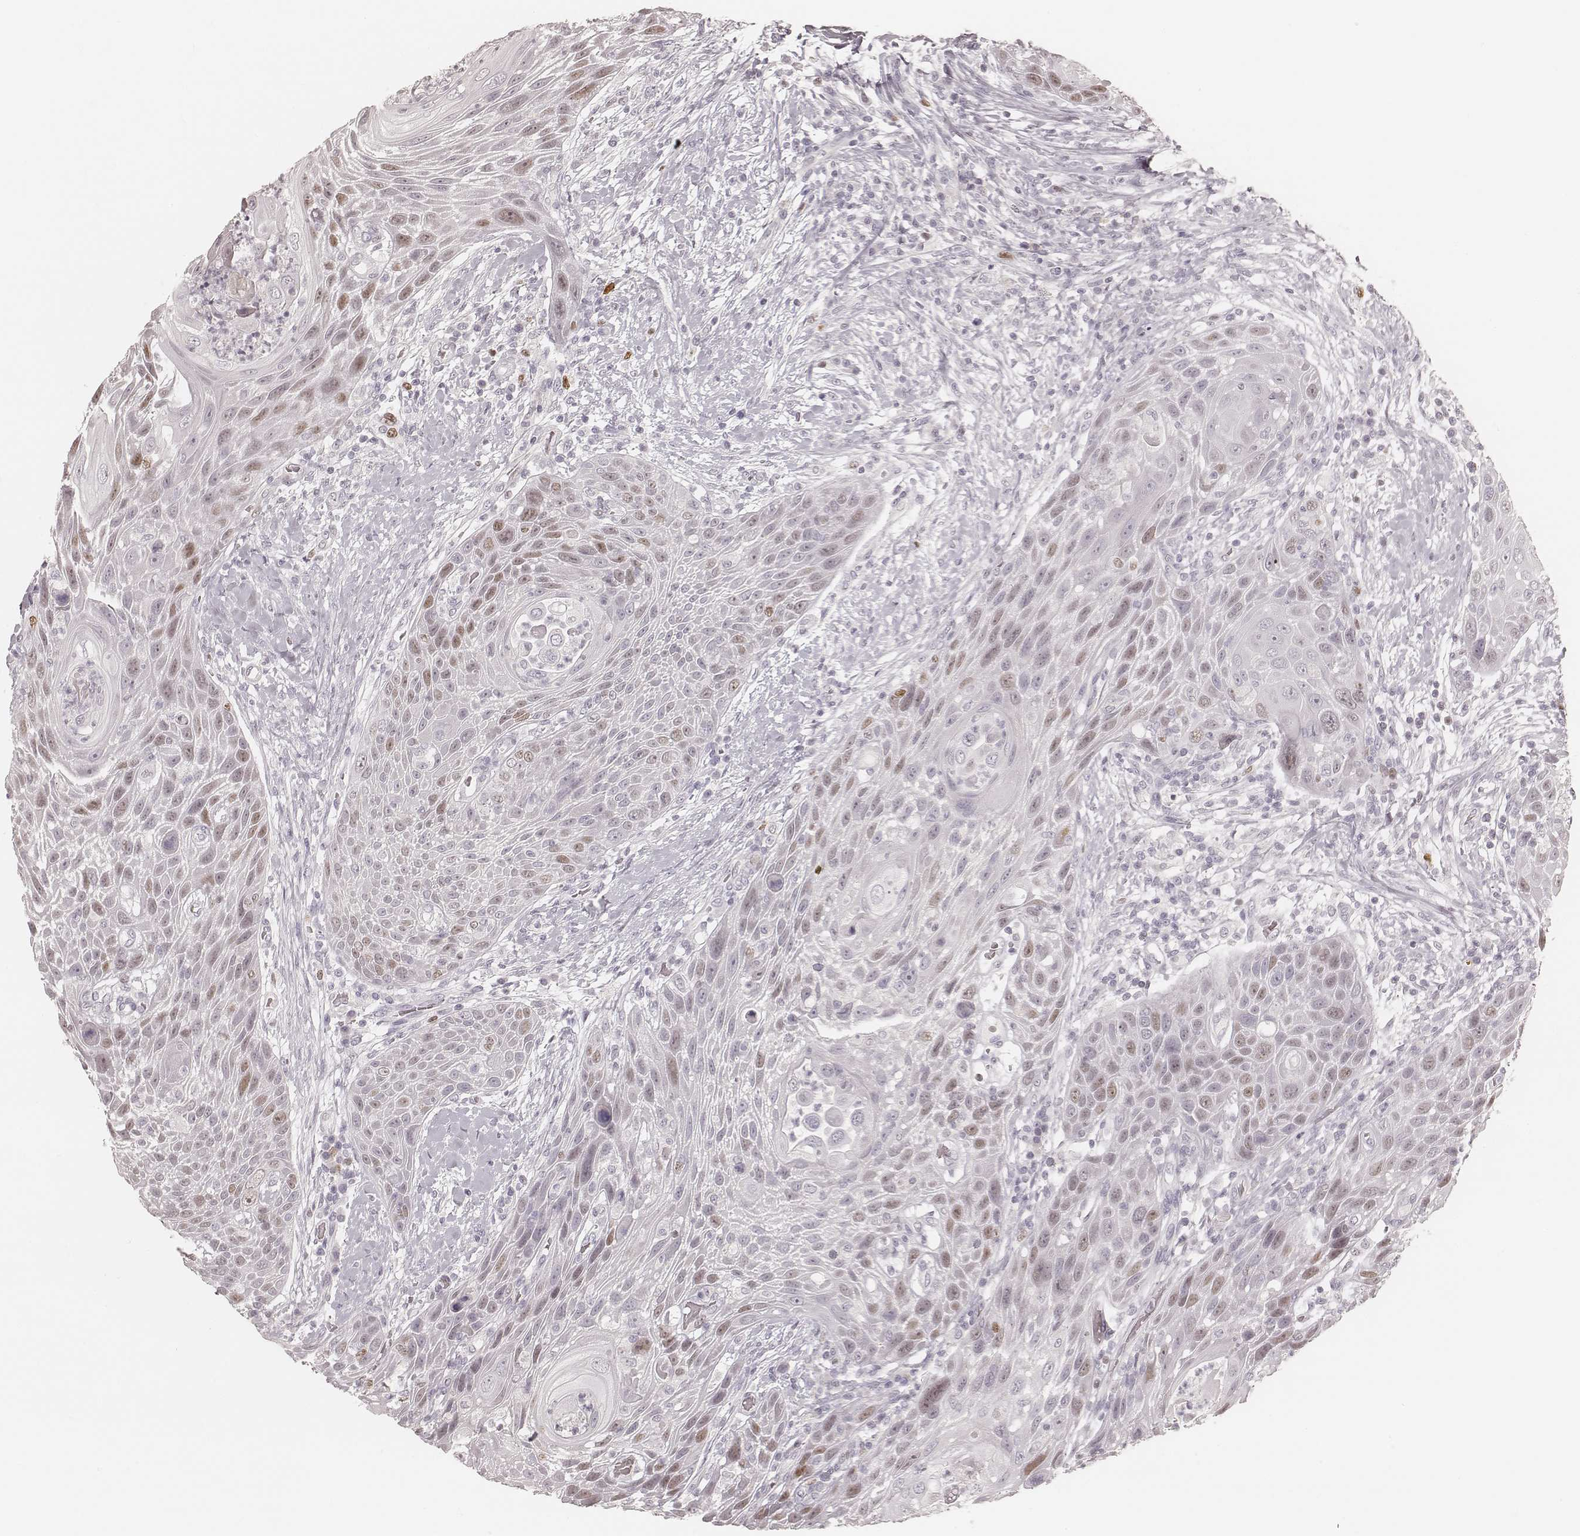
{"staining": {"intensity": "weak", "quantity": "25%-75%", "location": "nuclear"}, "tissue": "head and neck cancer", "cell_type": "Tumor cells", "image_type": "cancer", "snomed": [{"axis": "morphology", "description": "Squamous cell carcinoma, NOS"}, {"axis": "topography", "description": "Head-Neck"}], "caption": "Protein staining demonstrates weak nuclear positivity in about 25%-75% of tumor cells in head and neck cancer.", "gene": "TEX37", "patient": {"sex": "male", "age": 69}}